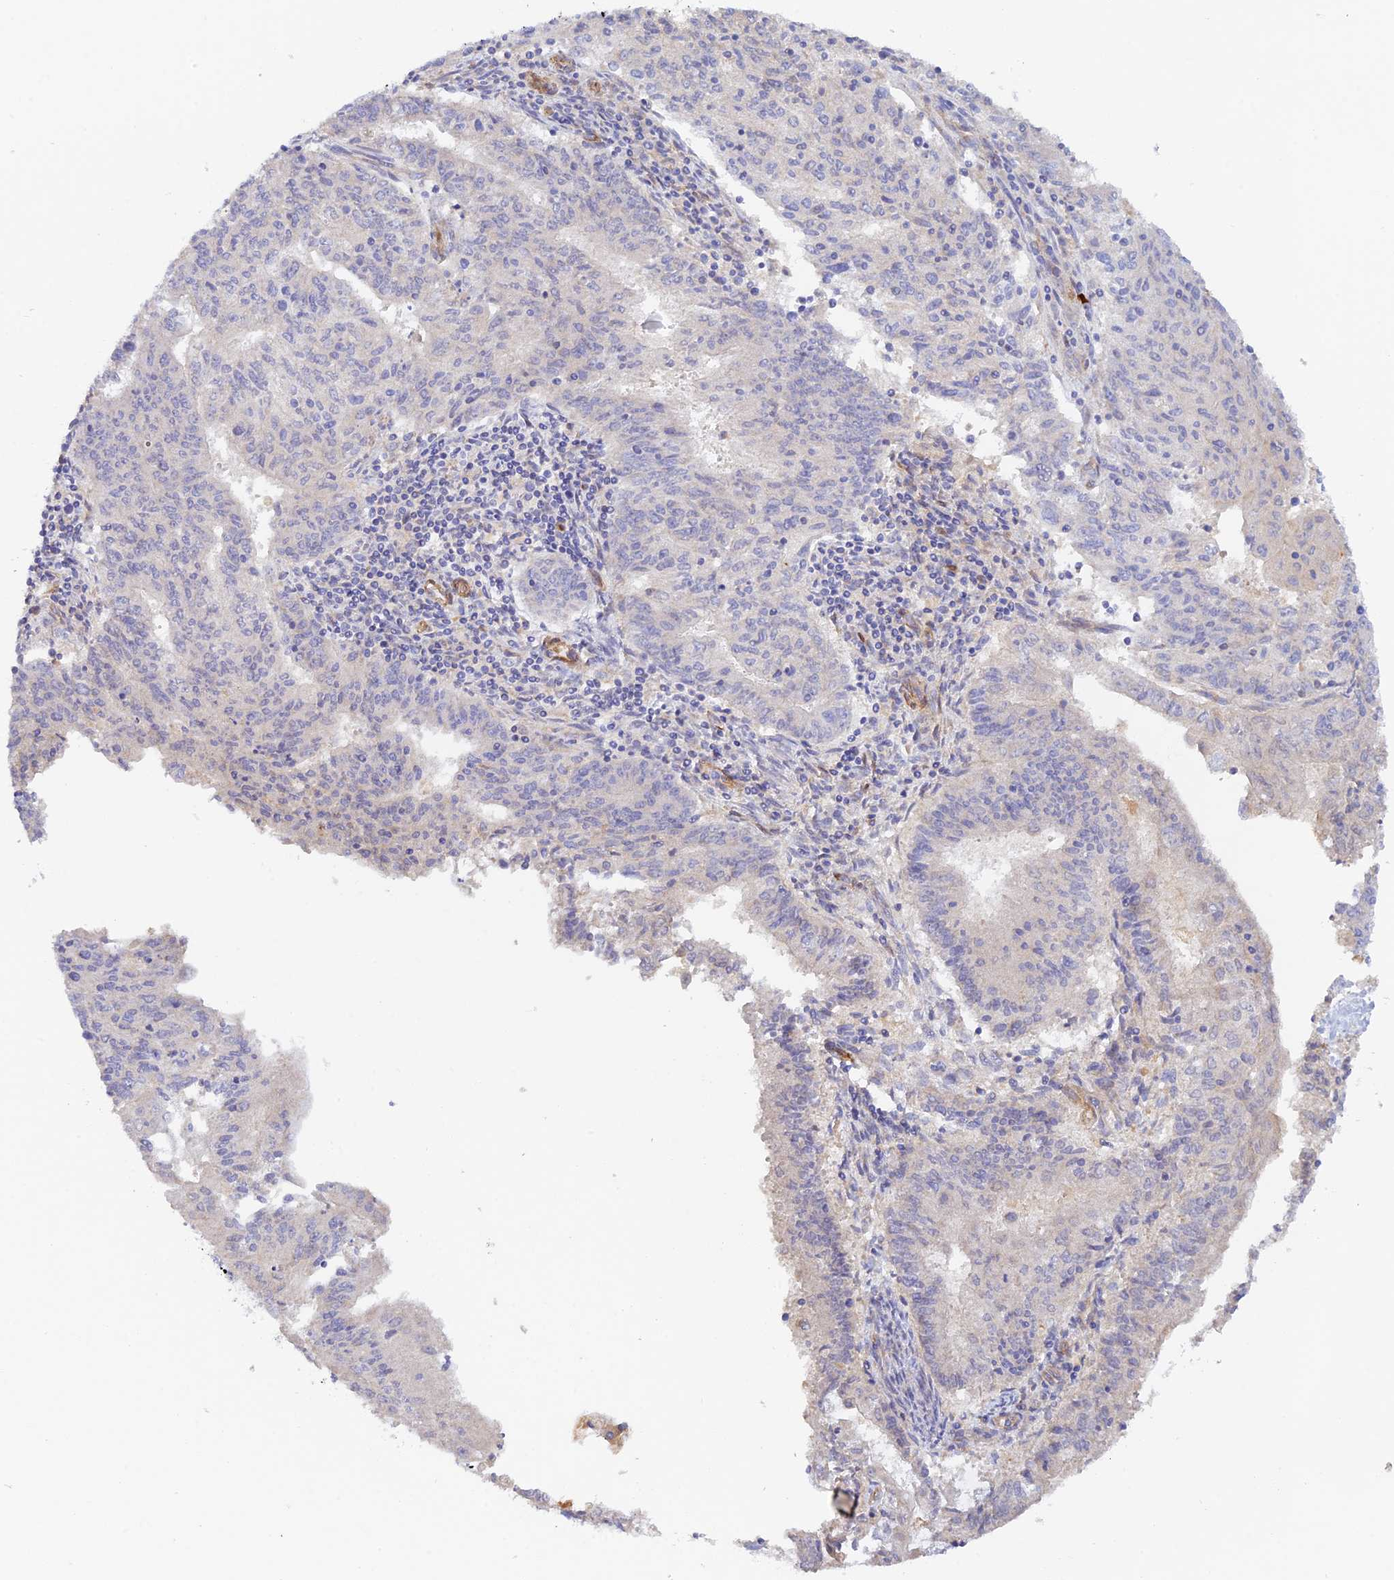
{"staining": {"intensity": "negative", "quantity": "none", "location": "none"}, "tissue": "endometrial cancer", "cell_type": "Tumor cells", "image_type": "cancer", "snomed": [{"axis": "morphology", "description": "Adenocarcinoma, NOS"}, {"axis": "topography", "description": "Endometrium"}], "caption": "Protein analysis of endometrial cancer (adenocarcinoma) displays no significant expression in tumor cells.", "gene": "MYO9A", "patient": {"sex": "female", "age": 59}}